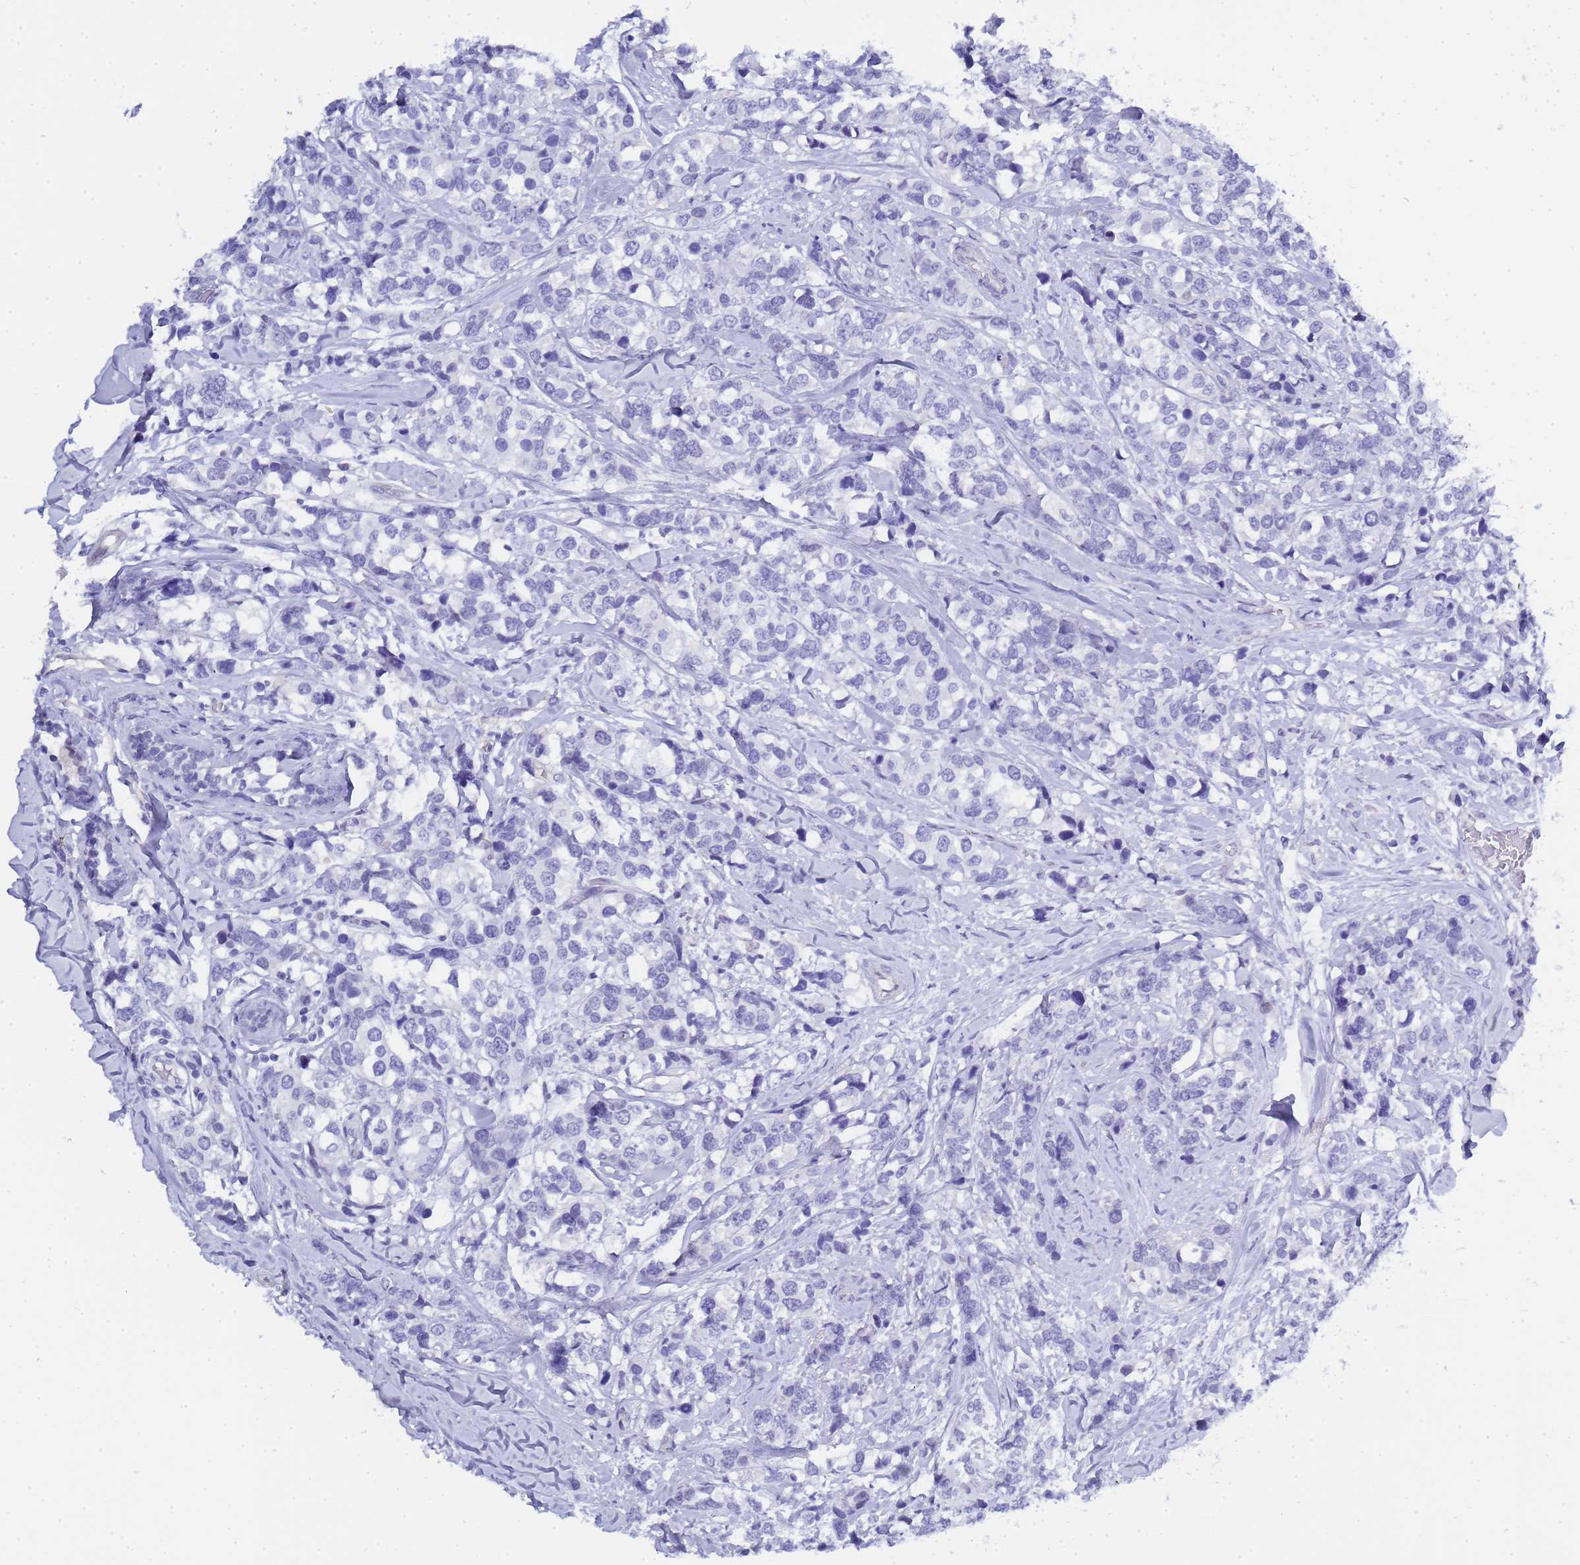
{"staining": {"intensity": "negative", "quantity": "none", "location": "none"}, "tissue": "breast cancer", "cell_type": "Tumor cells", "image_type": "cancer", "snomed": [{"axis": "morphology", "description": "Lobular carcinoma"}, {"axis": "topography", "description": "Breast"}], "caption": "A micrograph of breast lobular carcinoma stained for a protein reveals no brown staining in tumor cells.", "gene": "CTRC", "patient": {"sex": "female", "age": 59}}